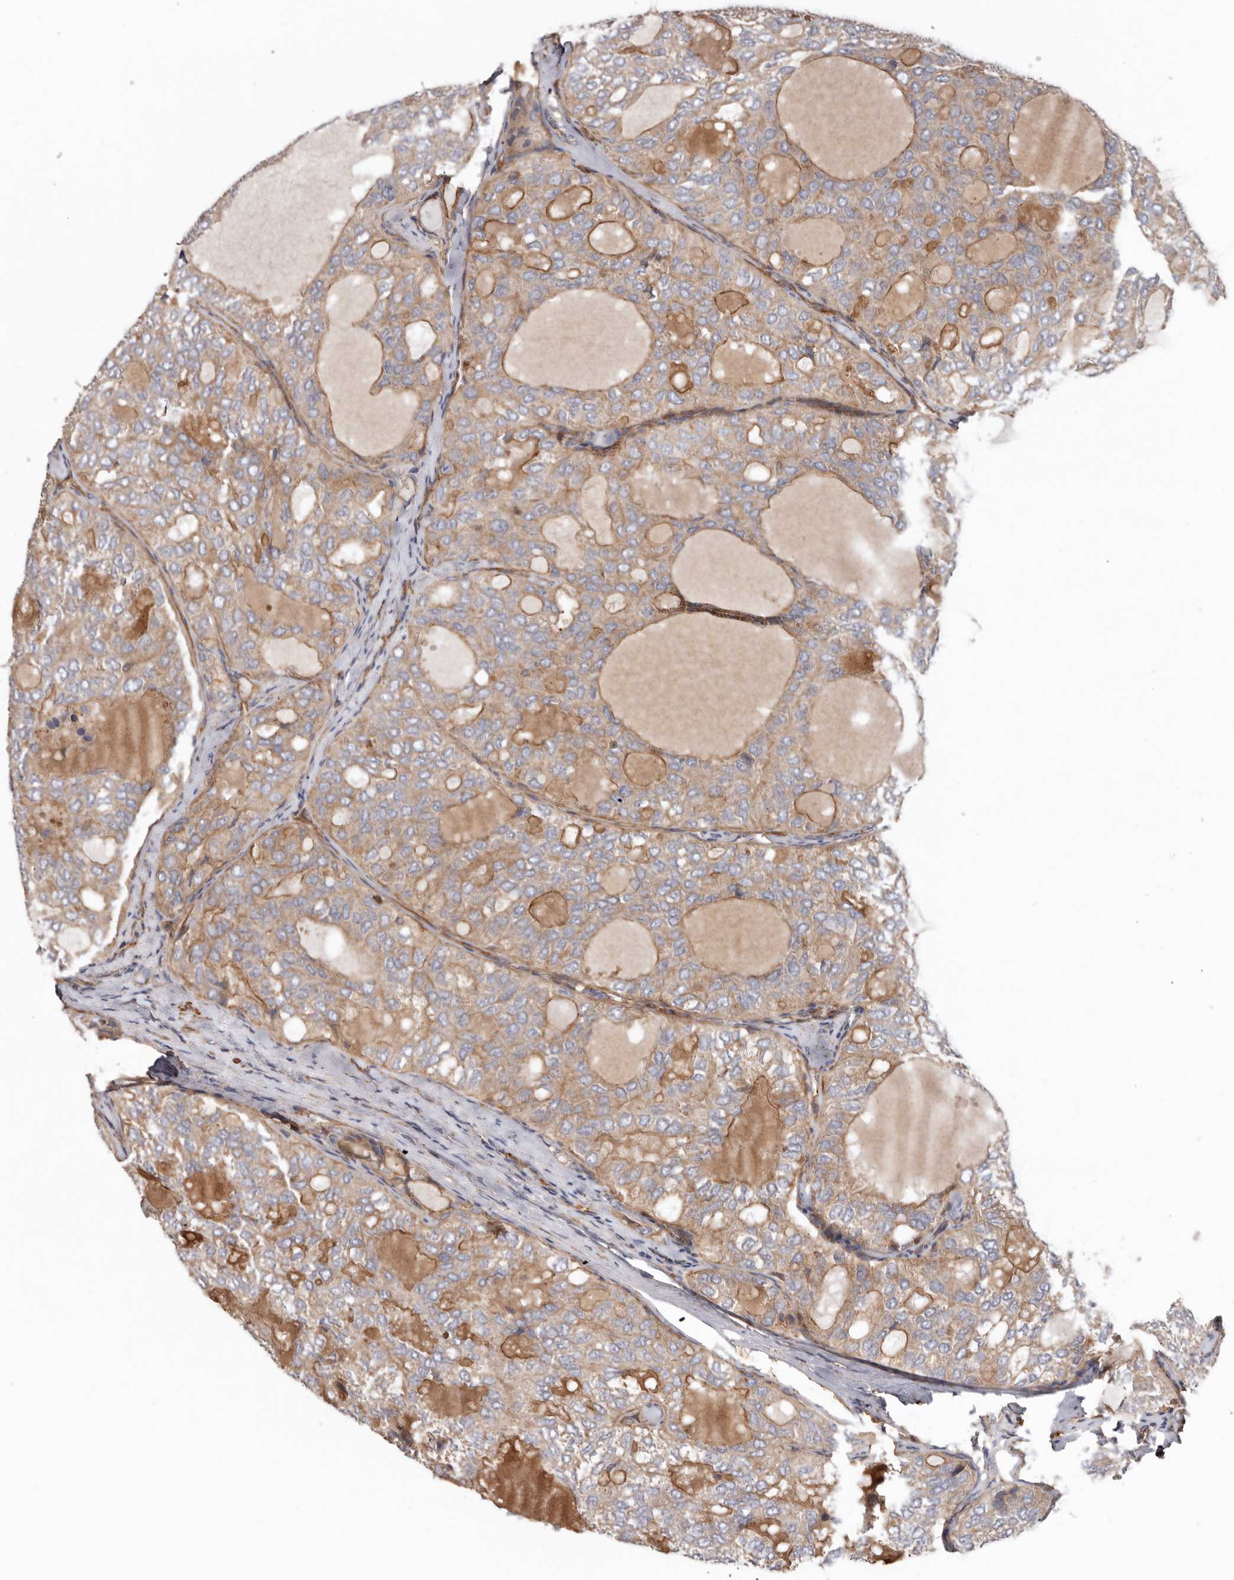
{"staining": {"intensity": "moderate", "quantity": "25%-75%", "location": "cytoplasmic/membranous"}, "tissue": "thyroid cancer", "cell_type": "Tumor cells", "image_type": "cancer", "snomed": [{"axis": "morphology", "description": "Follicular adenoma carcinoma, NOS"}, {"axis": "topography", "description": "Thyroid gland"}], "caption": "There is medium levels of moderate cytoplasmic/membranous expression in tumor cells of thyroid cancer, as demonstrated by immunohistochemical staining (brown color).", "gene": "TMC7", "patient": {"sex": "male", "age": 75}}